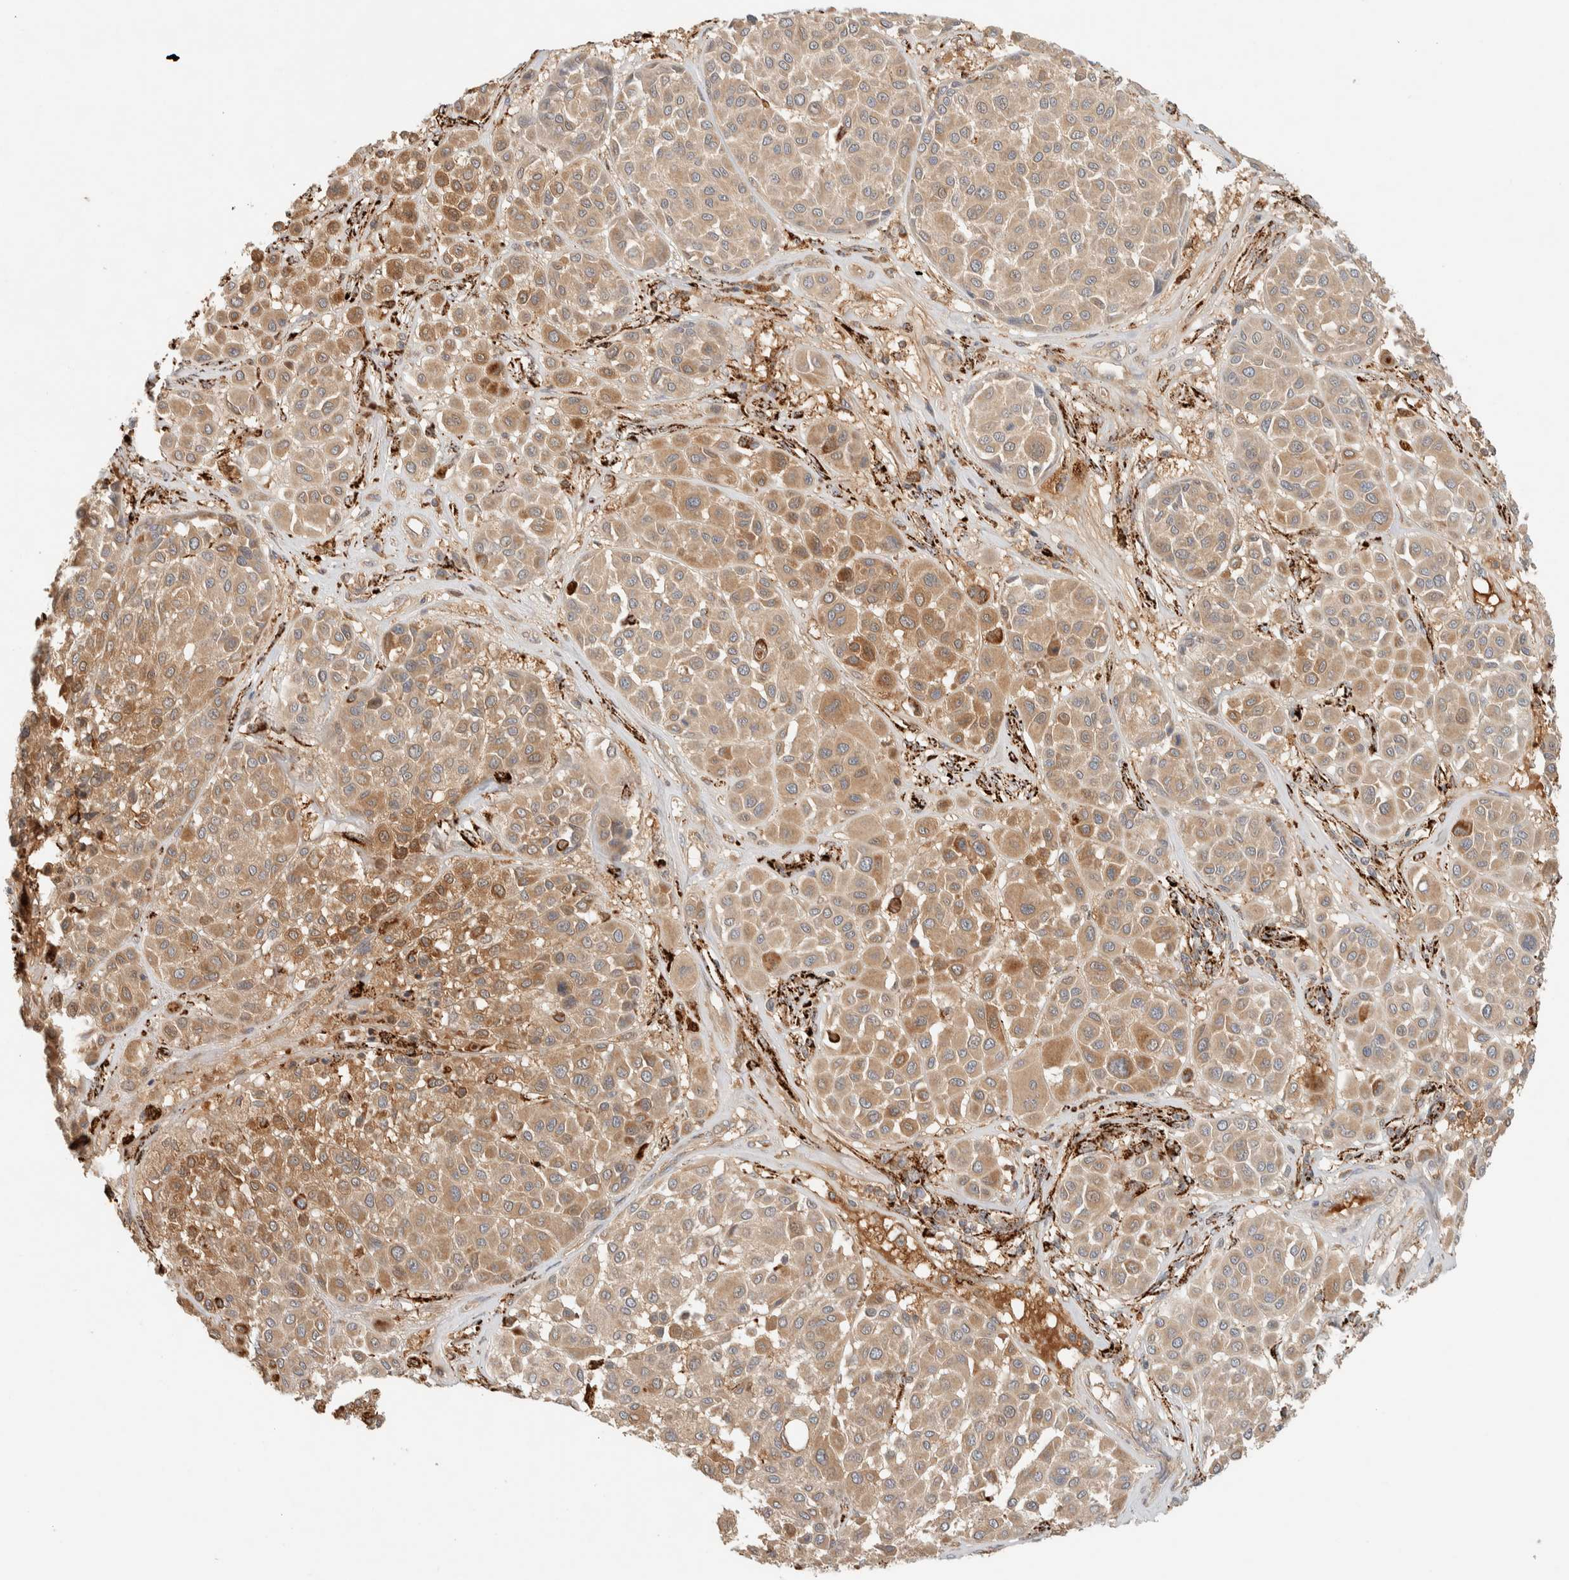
{"staining": {"intensity": "moderate", "quantity": ">75%", "location": "cytoplasmic/membranous"}, "tissue": "melanoma", "cell_type": "Tumor cells", "image_type": "cancer", "snomed": [{"axis": "morphology", "description": "Malignant melanoma, Metastatic site"}, {"axis": "topography", "description": "Soft tissue"}], "caption": "This is an image of immunohistochemistry (IHC) staining of melanoma, which shows moderate positivity in the cytoplasmic/membranous of tumor cells.", "gene": "FAM167A", "patient": {"sex": "male", "age": 41}}